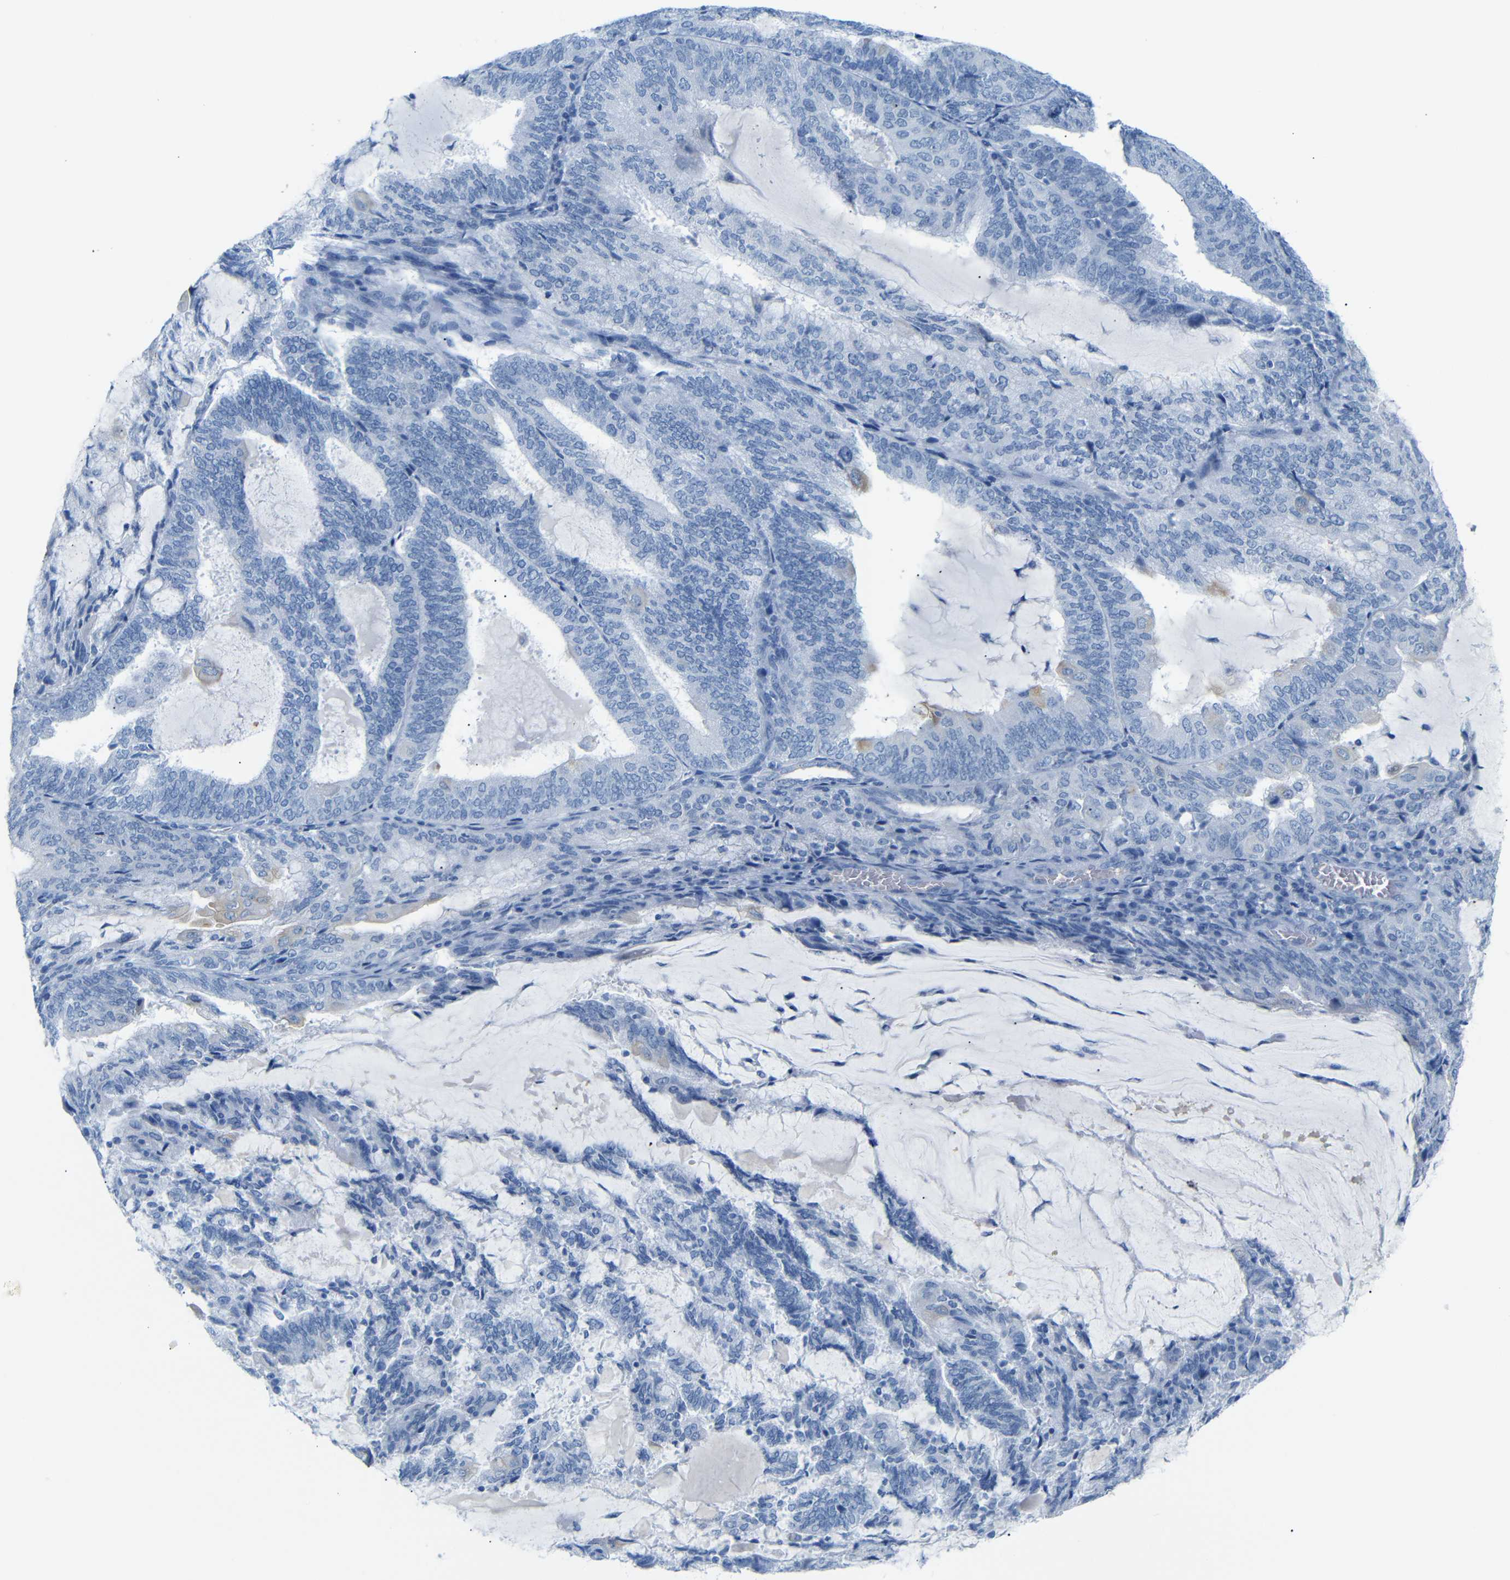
{"staining": {"intensity": "moderate", "quantity": "<25%", "location": "cytoplasmic/membranous"}, "tissue": "endometrial cancer", "cell_type": "Tumor cells", "image_type": "cancer", "snomed": [{"axis": "morphology", "description": "Adenocarcinoma, NOS"}, {"axis": "topography", "description": "Endometrium"}], "caption": "IHC (DAB) staining of human adenocarcinoma (endometrial) shows moderate cytoplasmic/membranous protein expression in approximately <25% of tumor cells. The staining is performed using DAB brown chromogen to label protein expression. The nuclei are counter-stained blue using hematoxylin.", "gene": "DYNAP", "patient": {"sex": "female", "age": 81}}